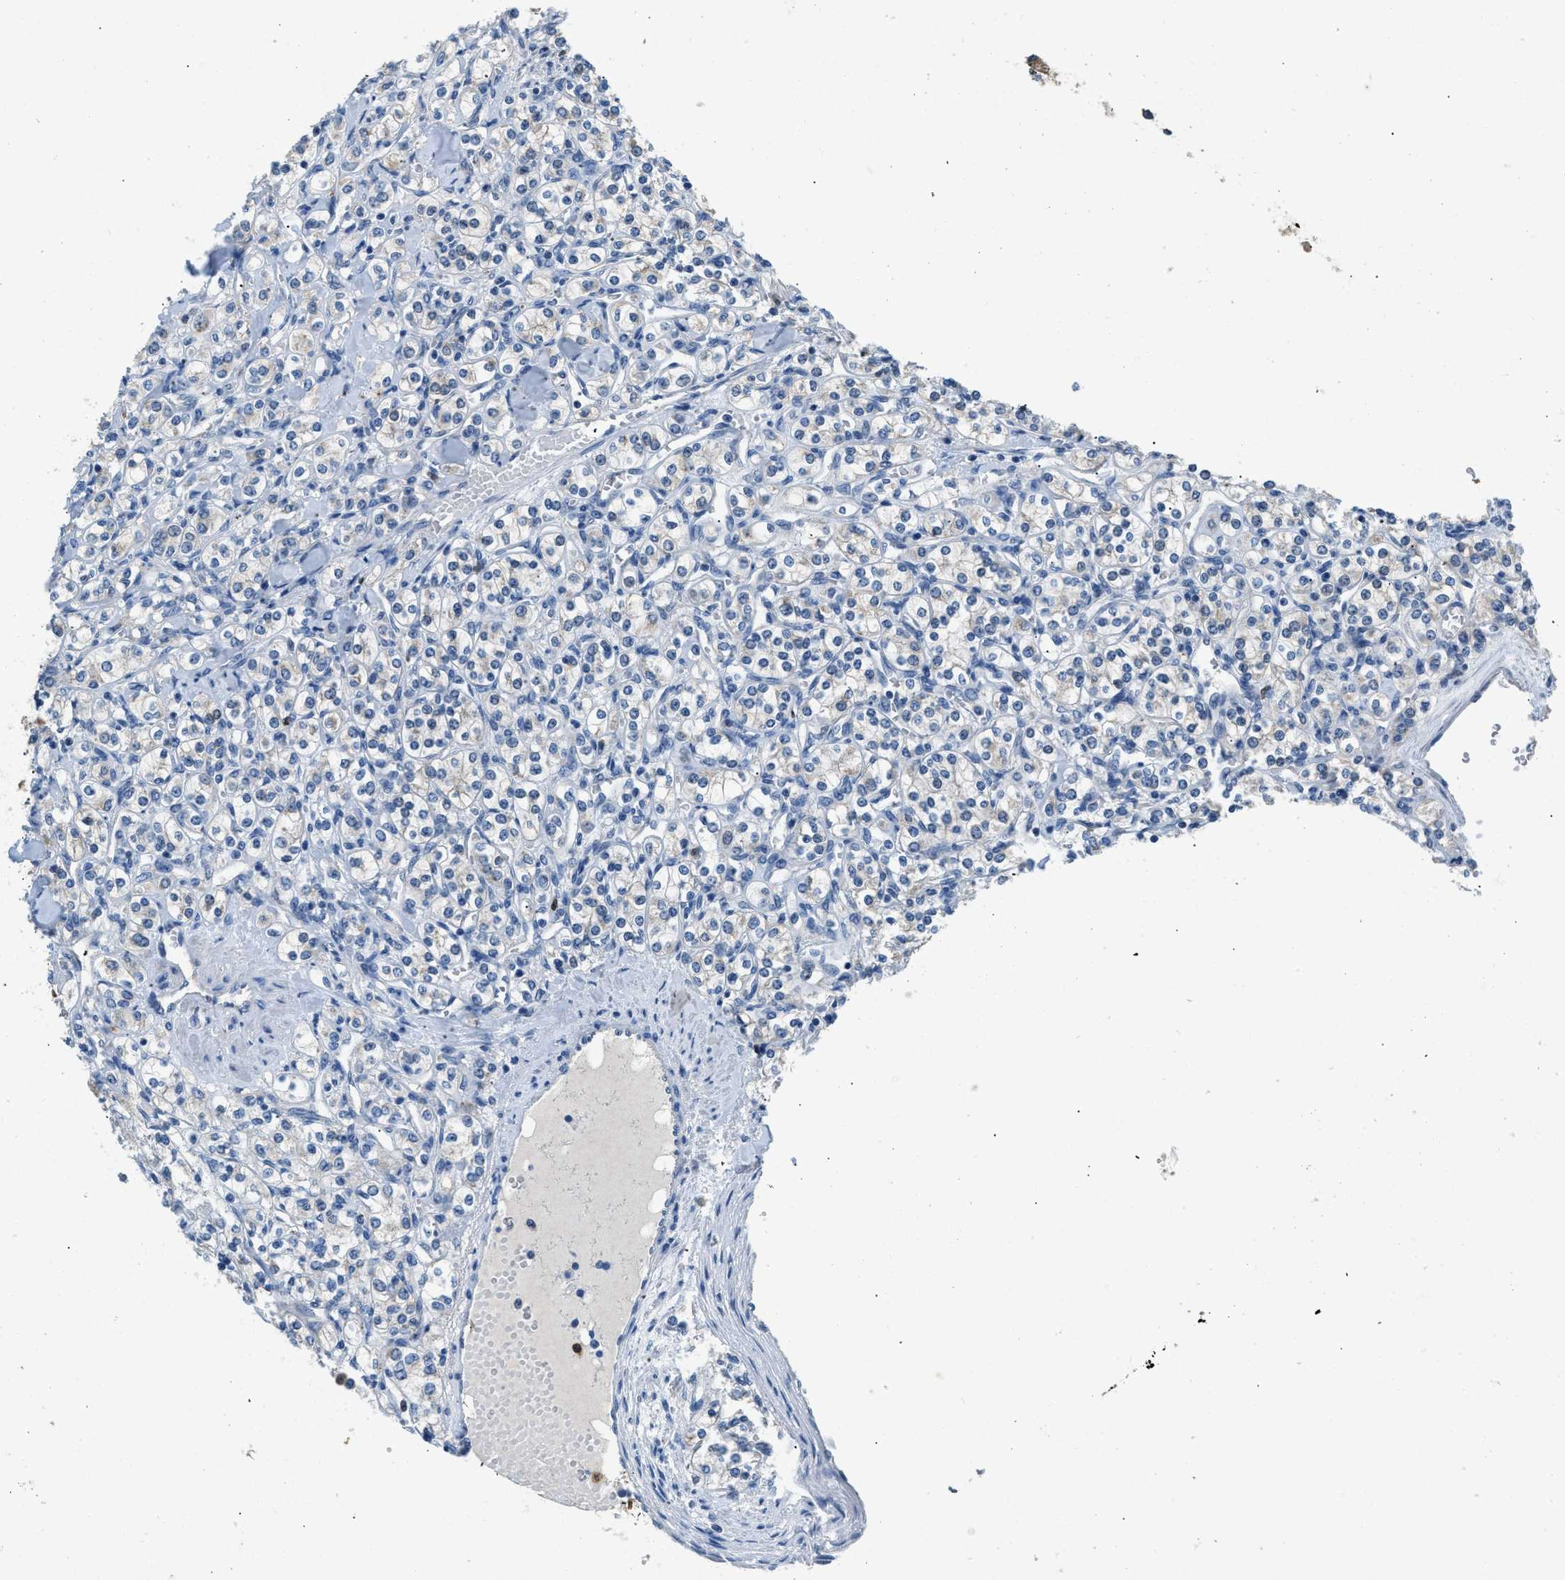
{"staining": {"intensity": "negative", "quantity": "none", "location": "none"}, "tissue": "renal cancer", "cell_type": "Tumor cells", "image_type": "cancer", "snomed": [{"axis": "morphology", "description": "Adenocarcinoma, NOS"}, {"axis": "topography", "description": "Kidney"}], "caption": "The photomicrograph shows no significant positivity in tumor cells of adenocarcinoma (renal).", "gene": "TOMM34", "patient": {"sex": "male", "age": 77}}